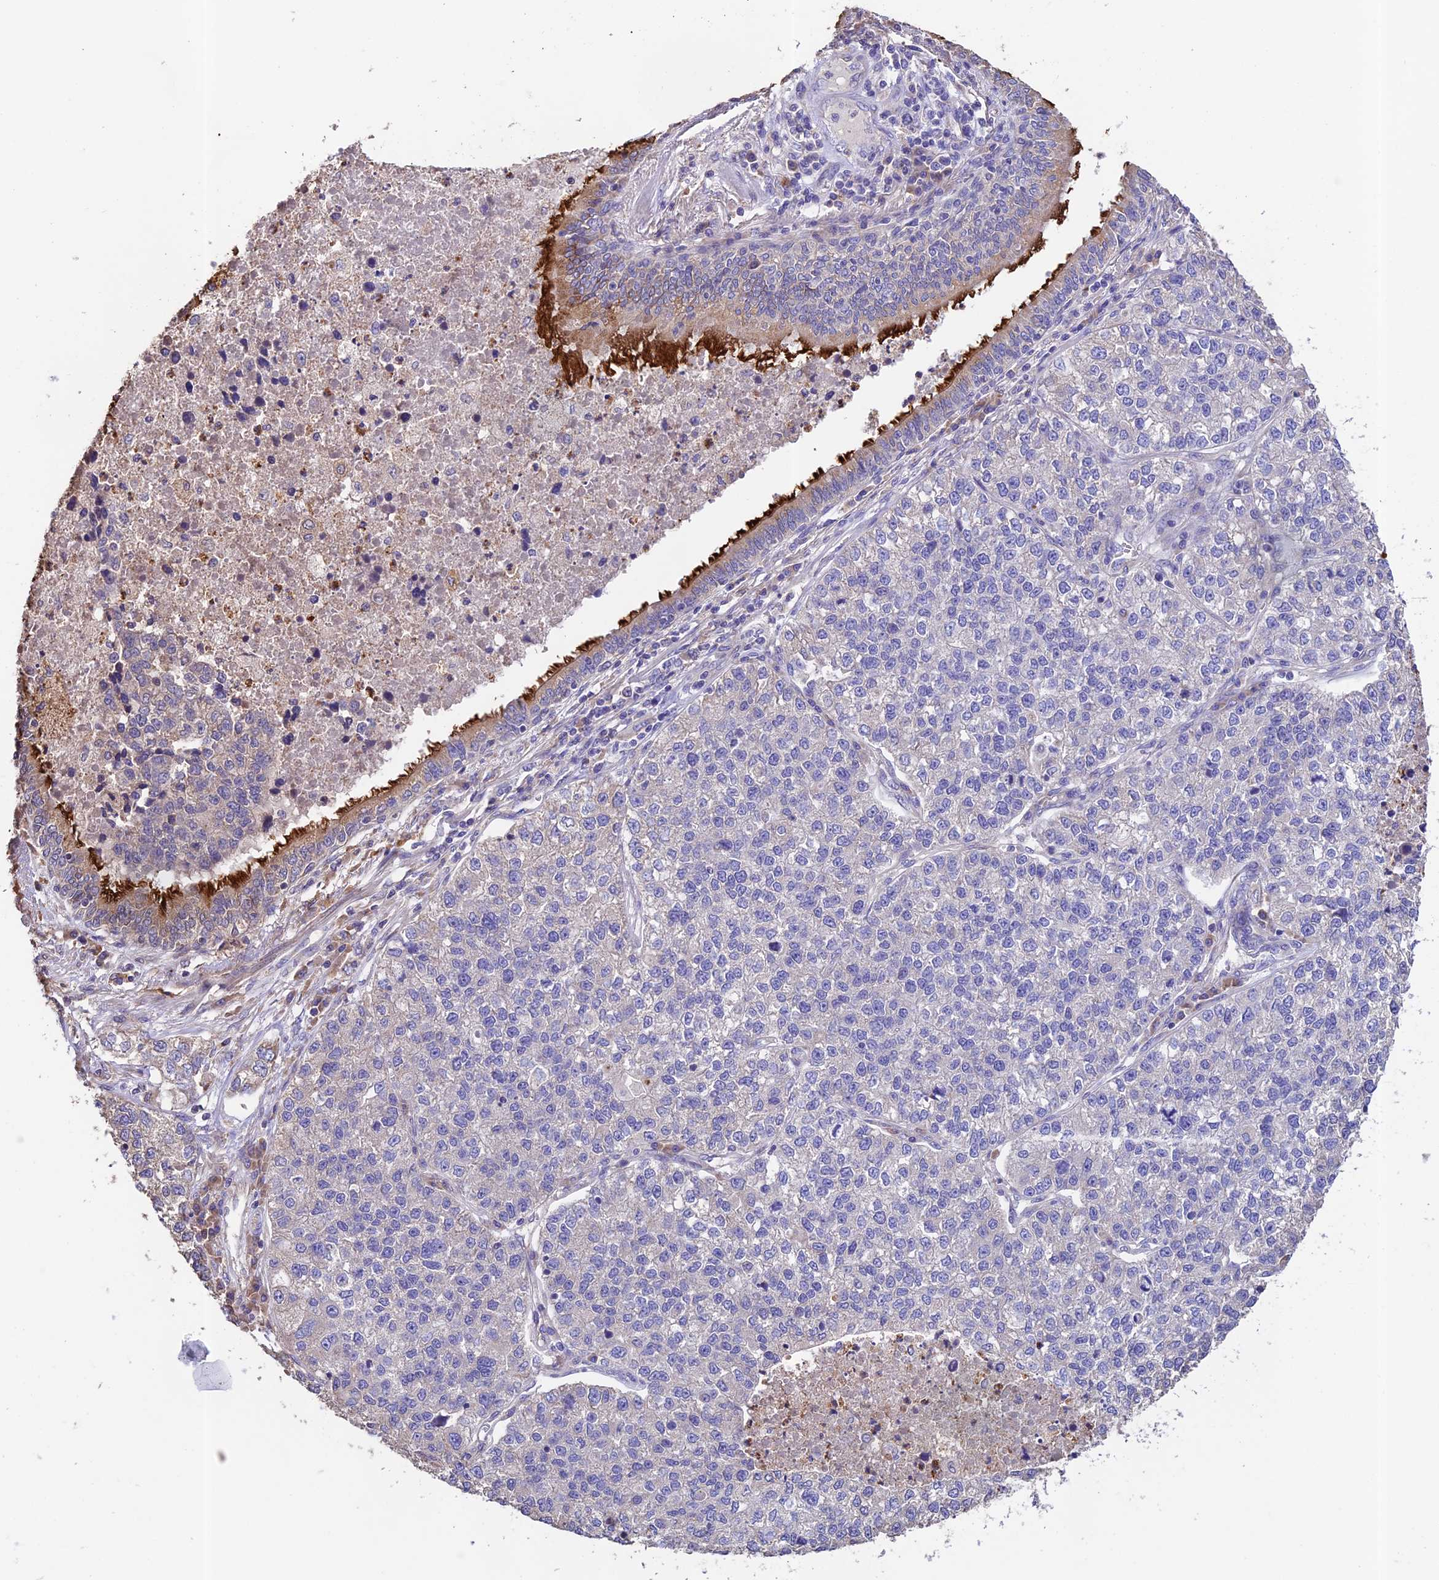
{"staining": {"intensity": "negative", "quantity": "none", "location": "none"}, "tissue": "lung cancer", "cell_type": "Tumor cells", "image_type": "cancer", "snomed": [{"axis": "morphology", "description": "Adenocarcinoma, NOS"}, {"axis": "topography", "description": "Lung"}], "caption": "This histopathology image is of lung cancer (adenocarcinoma) stained with immunohistochemistry (IHC) to label a protein in brown with the nuclei are counter-stained blue. There is no positivity in tumor cells. Nuclei are stained in blue.", "gene": "EMC3", "patient": {"sex": "male", "age": 49}}